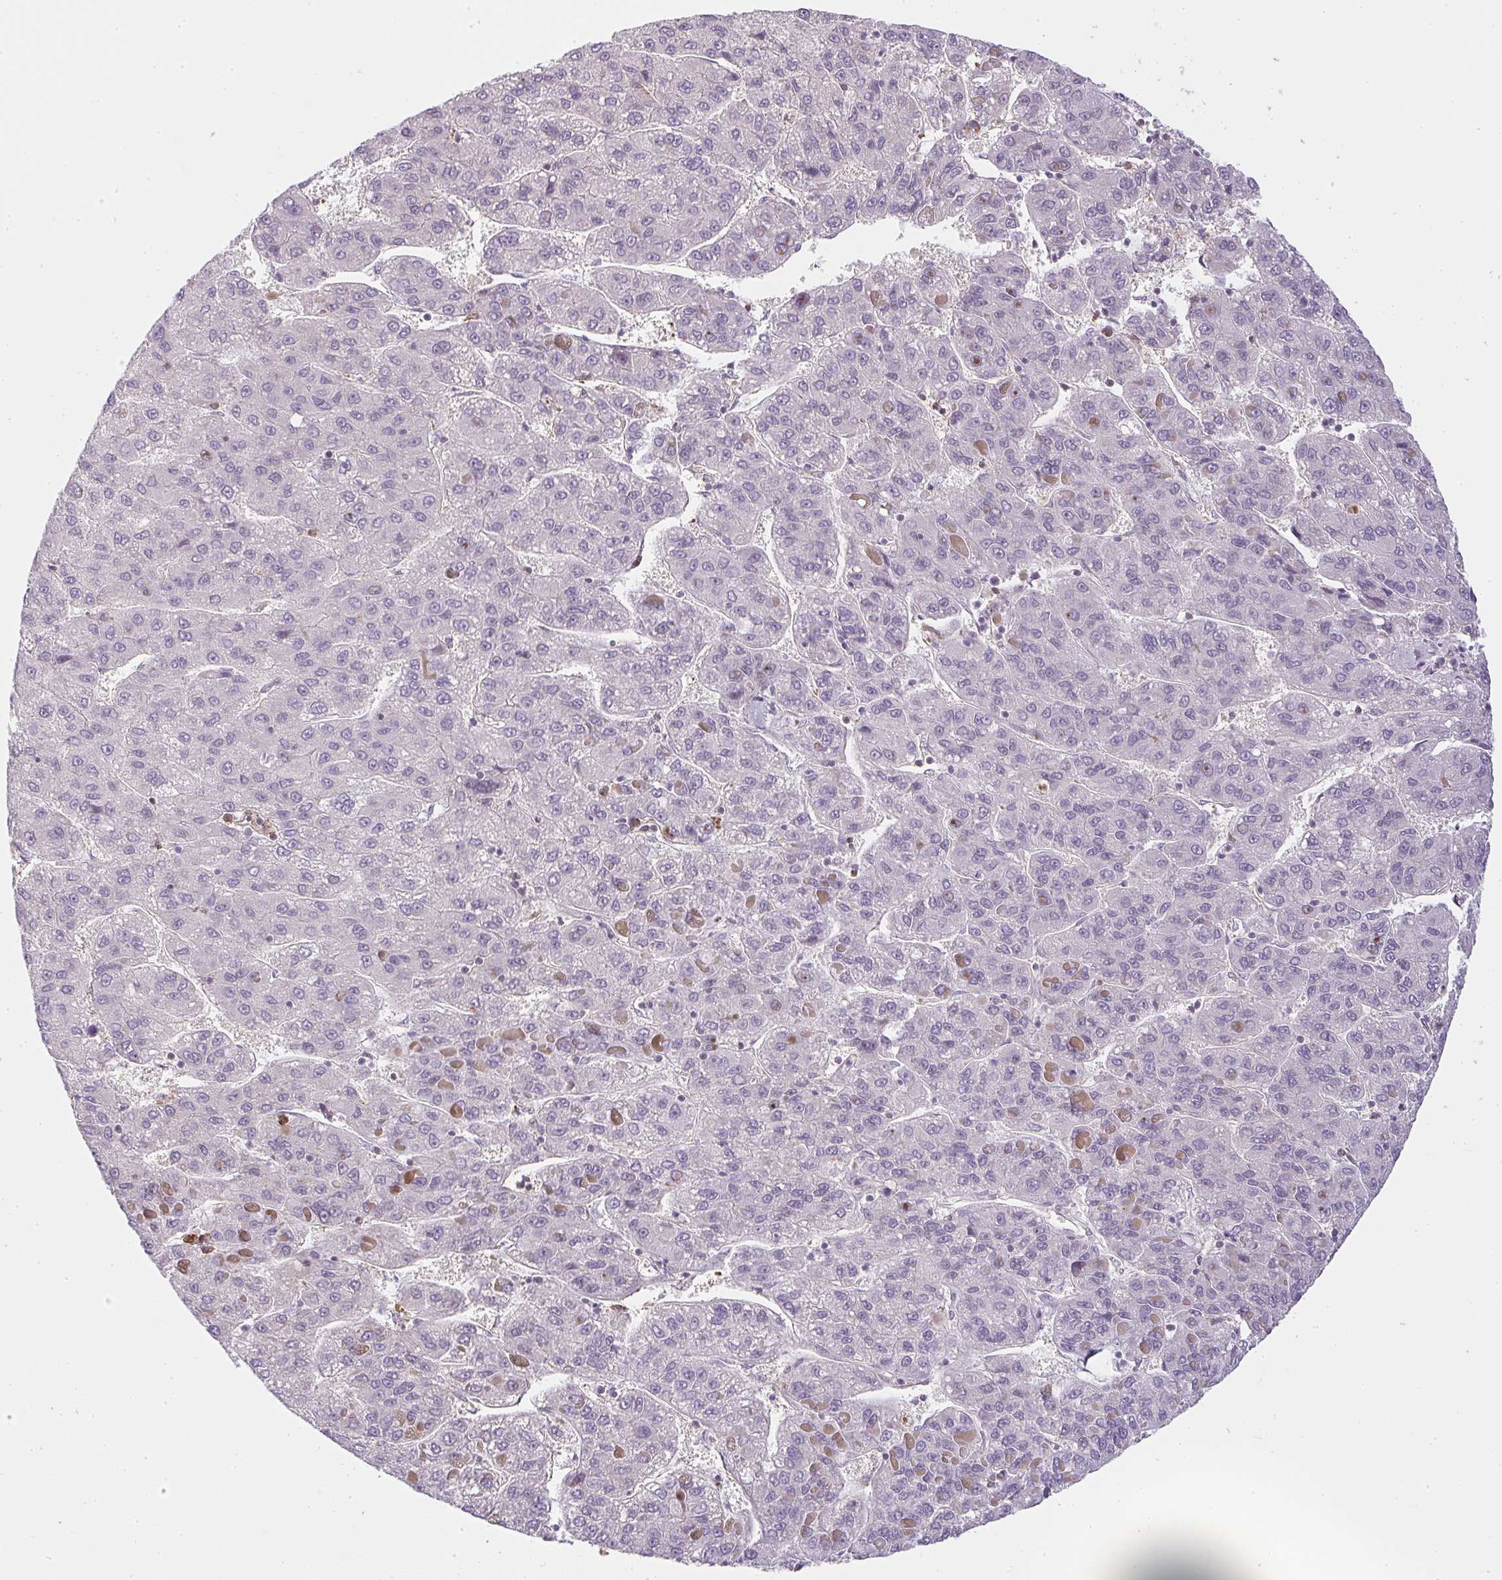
{"staining": {"intensity": "negative", "quantity": "none", "location": "none"}, "tissue": "liver cancer", "cell_type": "Tumor cells", "image_type": "cancer", "snomed": [{"axis": "morphology", "description": "Carcinoma, Hepatocellular, NOS"}, {"axis": "topography", "description": "Liver"}], "caption": "Immunohistochemistry micrograph of neoplastic tissue: human liver cancer (hepatocellular carcinoma) stained with DAB (3,3'-diaminobenzidine) exhibits no significant protein expression in tumor cells.", "gene": "SULF1", "patient": {"sex": "female", "age": 82}}